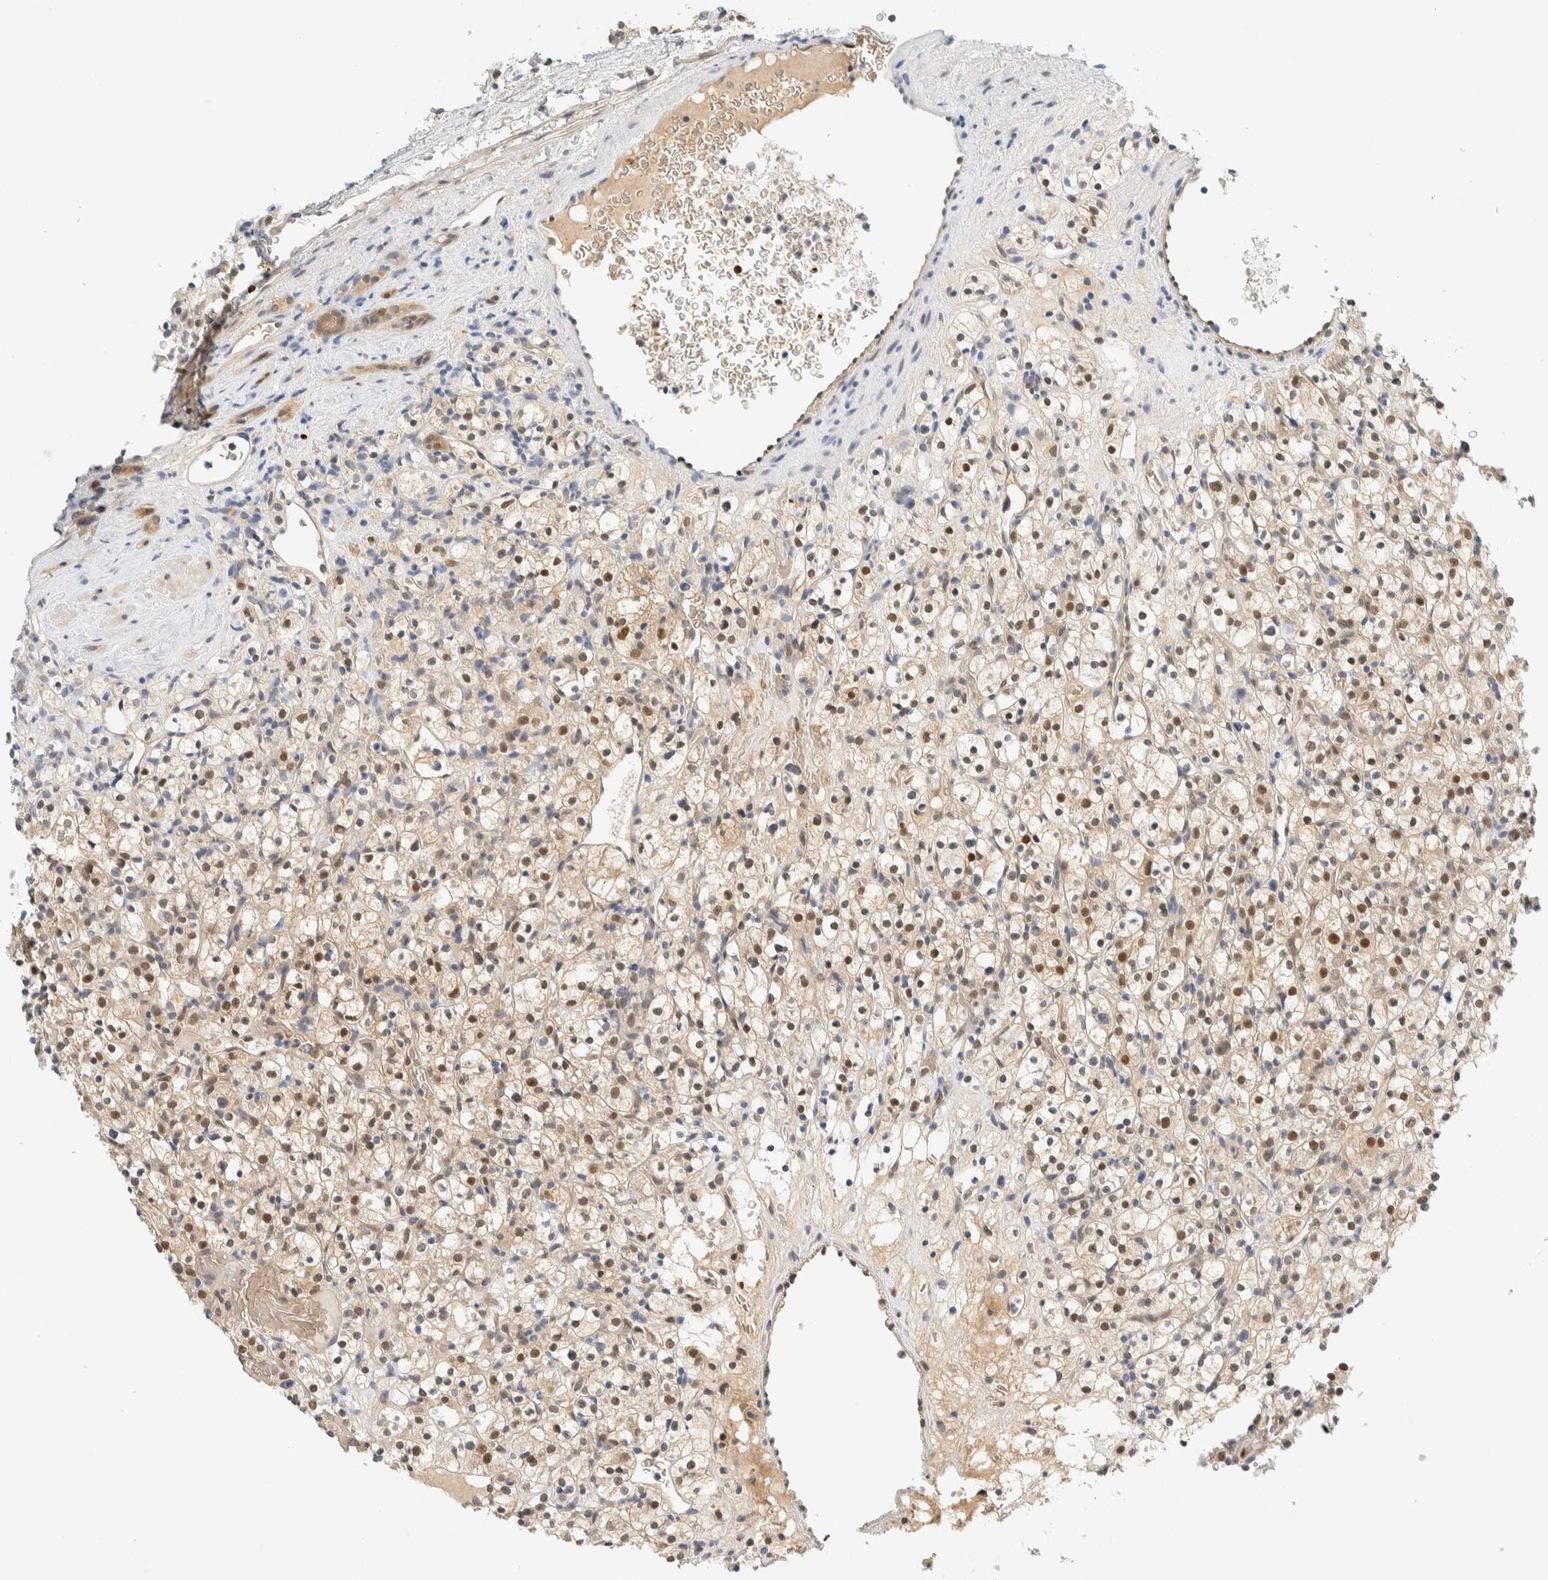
{"staining": {"intensity": "moderate", "quantity": ">75%", "location": "cytoplasmic/membranous,nuclear"}, "tissue": "renal cancer", "cell_type": "Tumor cells", "image_type": "cancer", "snomed": [{"axis": "morphology", "description": "Normal tissue, NOS"}, {"axis": "morphology", "description": "Adenocarcinoma, NOS"}, {"axis": "topography", "description": "Kidney"}], "caption": "Renal adenocarcinoma tissue exhibits moderate cytoplasmic/membranous and nuclear positivity in about >75% of tumor cells The staining was performed using DAB, with brown indicating positive protein expression. Nuclei are stained blue with hematoxylin.", "gene": "TSTD2", "patient": {"sex": "female", "age": 72}}